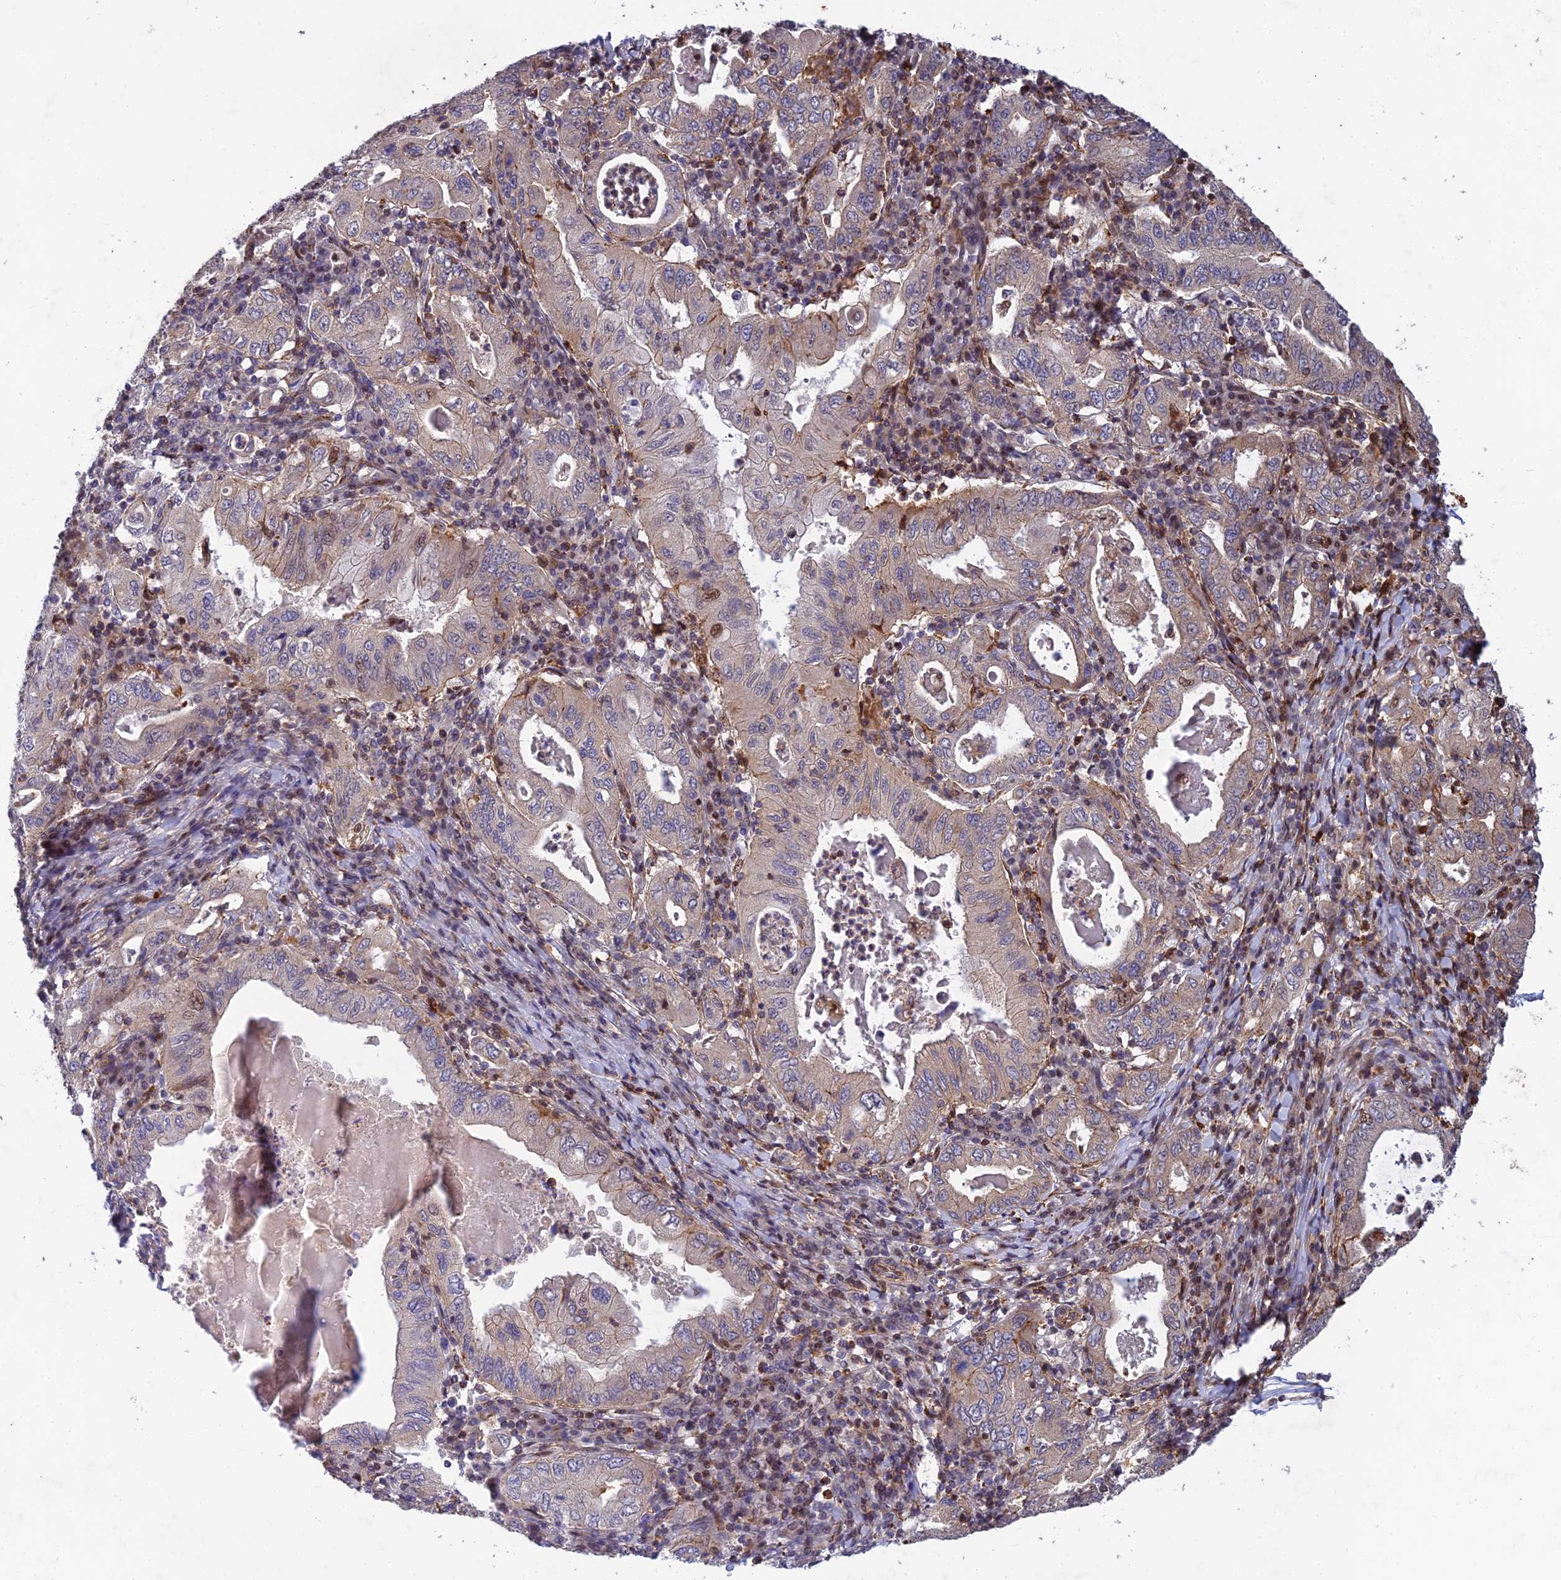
{"staining": {"intensity": "weak", "quantity": "<25%", "location": "nuclear"}, "tissue": "stomach cancer", "cell_type": "Tumor cells", "image_type": "cancer", "snomed": [{"axis": "morphology", "description": "Normal tissue, NOS"}, {"axis": "morphology", "description": "Adenocarcinoma, NOS"}, {"axis": "topography", "description": "Esophagus"}, {"axis": "topography", "description": "Stomach, upper"}, {"axis": "topography", "description": "Peripheral nerve tissue"}], "caption": "Immunohistochemical staining of stomach cancer displays no significant expression in tumor cells.", "gene": "RELCH", "patient": {"sex": "male", "age": 62}}